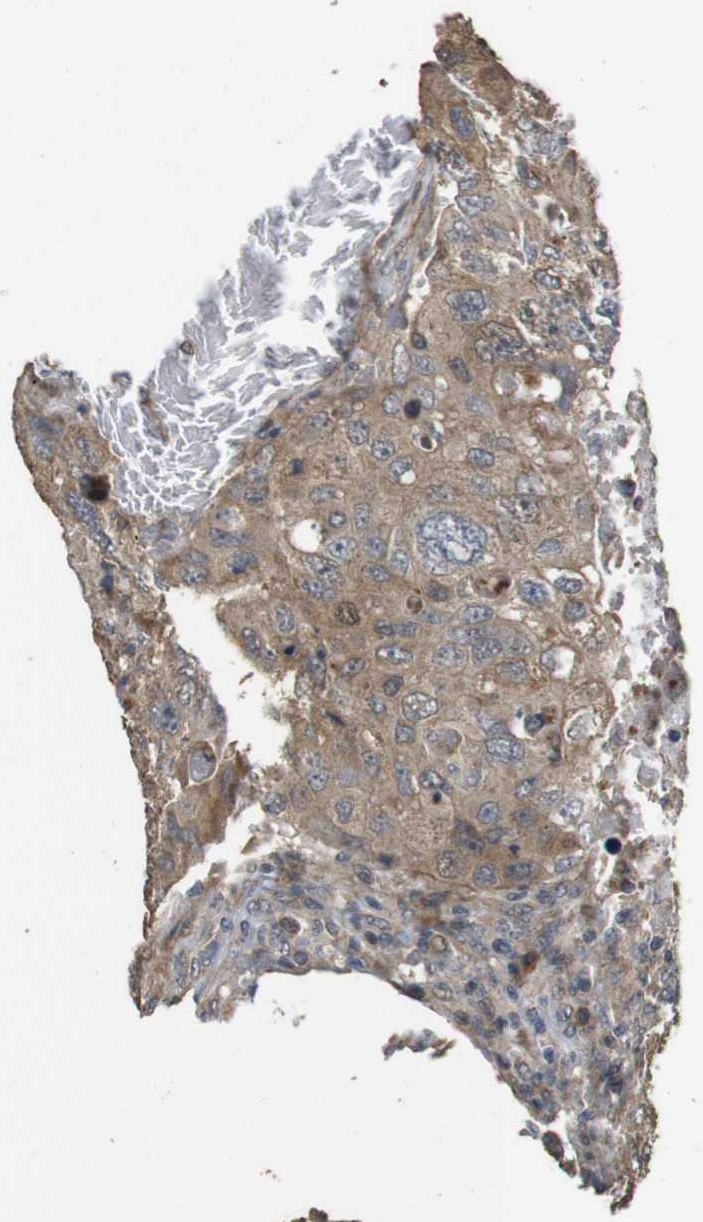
{"staining": {"intensity": "weak", "quantity": ">75%", "location": "cytoplasmic/membranous"}, "tissue": "urothelial cancer", "cell_type": "Tumor cells", "image_type": "cancer", "snomed": [{"axis": "morphology", "description": "Urothelial carcinoma, High grade"}, {"axis": "topography", "description": "Lymph node"}, {"axis": "topography", "description": "Urinary bladder"}], "caption": "A low amount of weak cytoplasmic/membranous positivity is present in about >75% of tumor cells in urothelial carcinoma (high-grade) tissue.", "gene": "PCDHB10", "patient": {"sex": "male", "age": 51}}